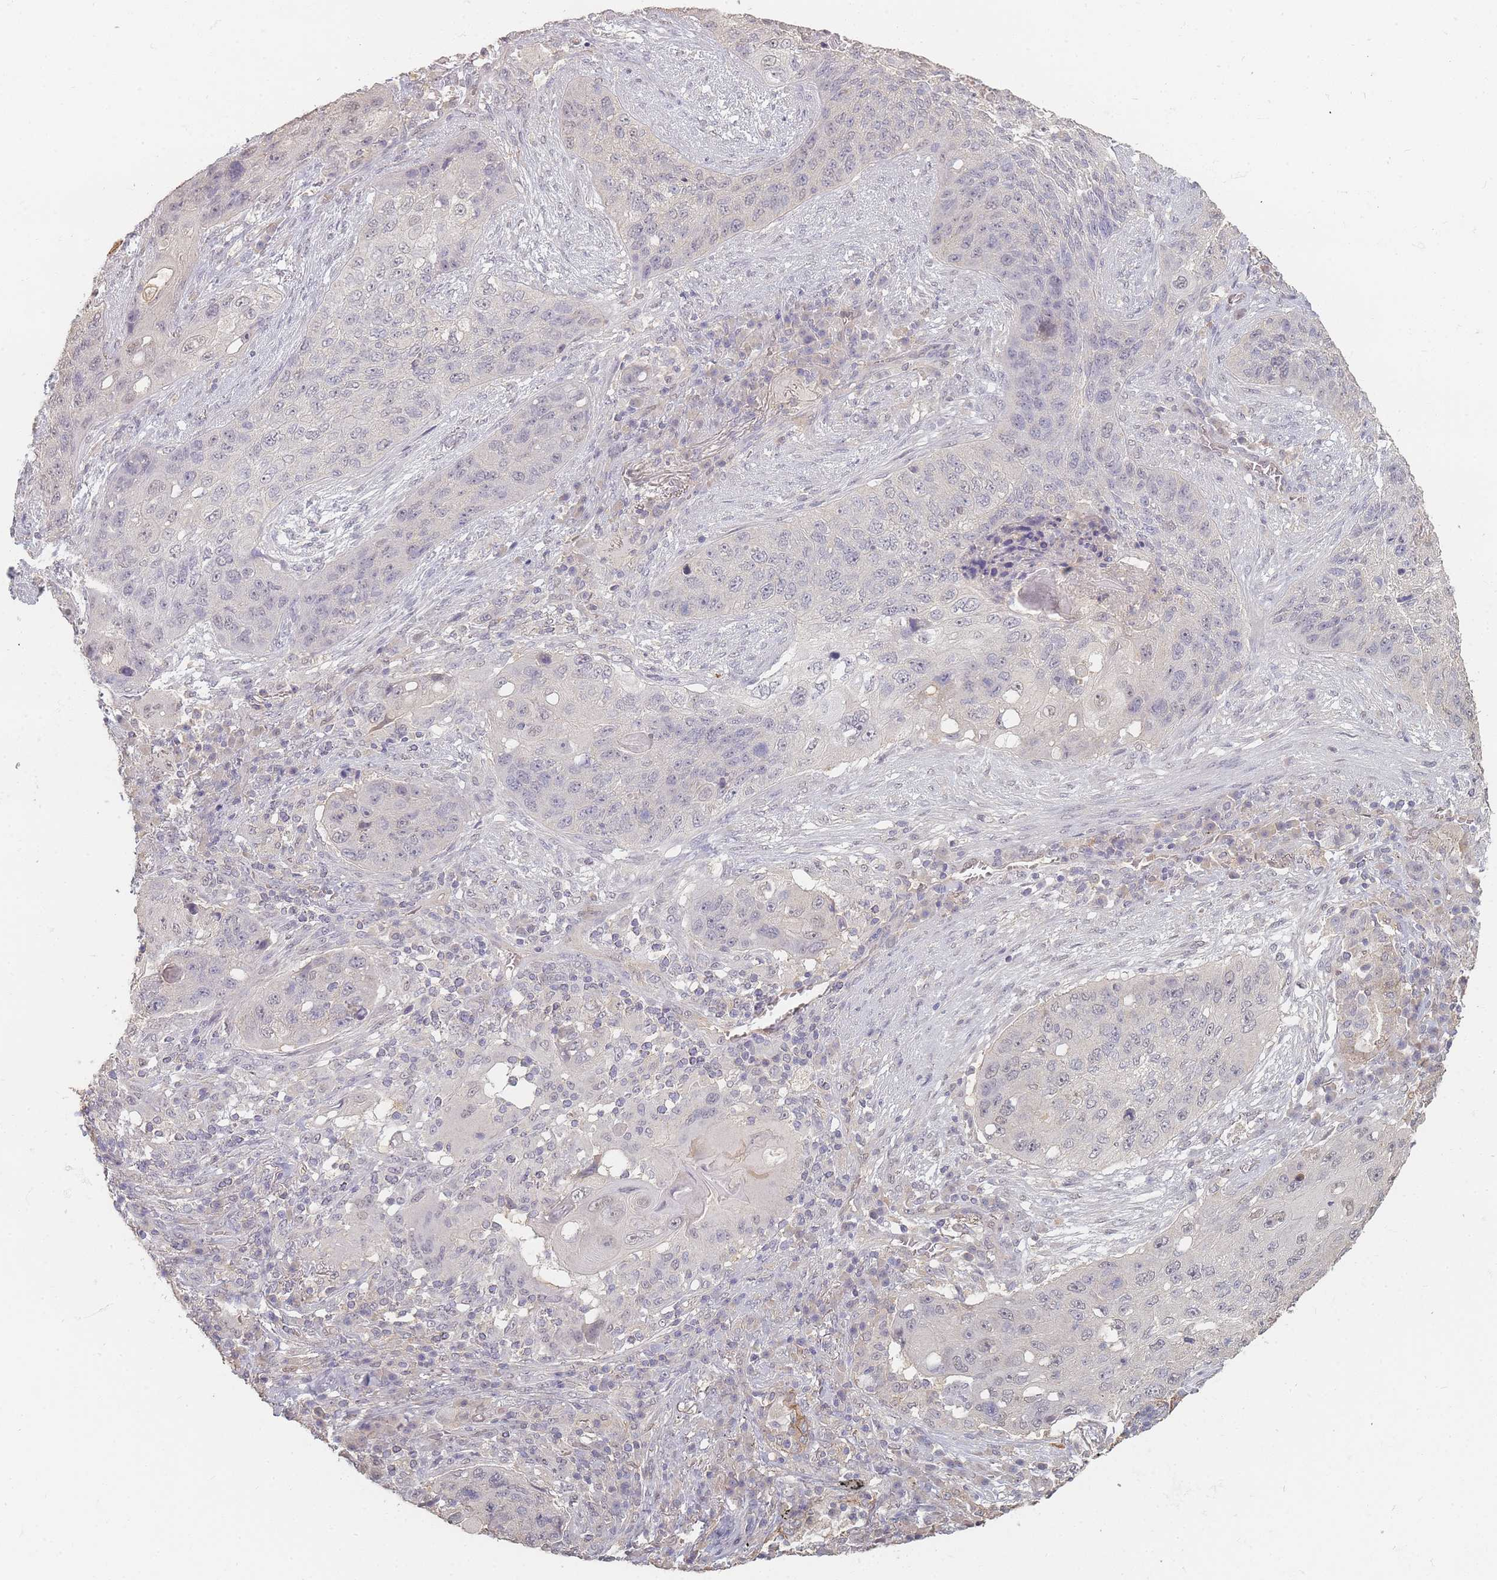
{"staining": {"intensity": "weak", "quantity": "<25%", "location": "nuclear"}, "tissue": "lung cancer", "cell_type": "Tumor cells", "image_type": "cancer", "snomed": [{"axis": "morphology", "description": "Squamous cell carcinoma, NOS"}, {"axis": "topography", "description": "Lung"}], "caption": "A histopathology image of lung squamous cell carcinoma stained for a protein displays no brown staining in tumor cells. (Brightfield microscopy of DAB immunohistochemistry at high magnification).", "gene": "RFTN1", "patient": {"sex": "female", "age": 63}}